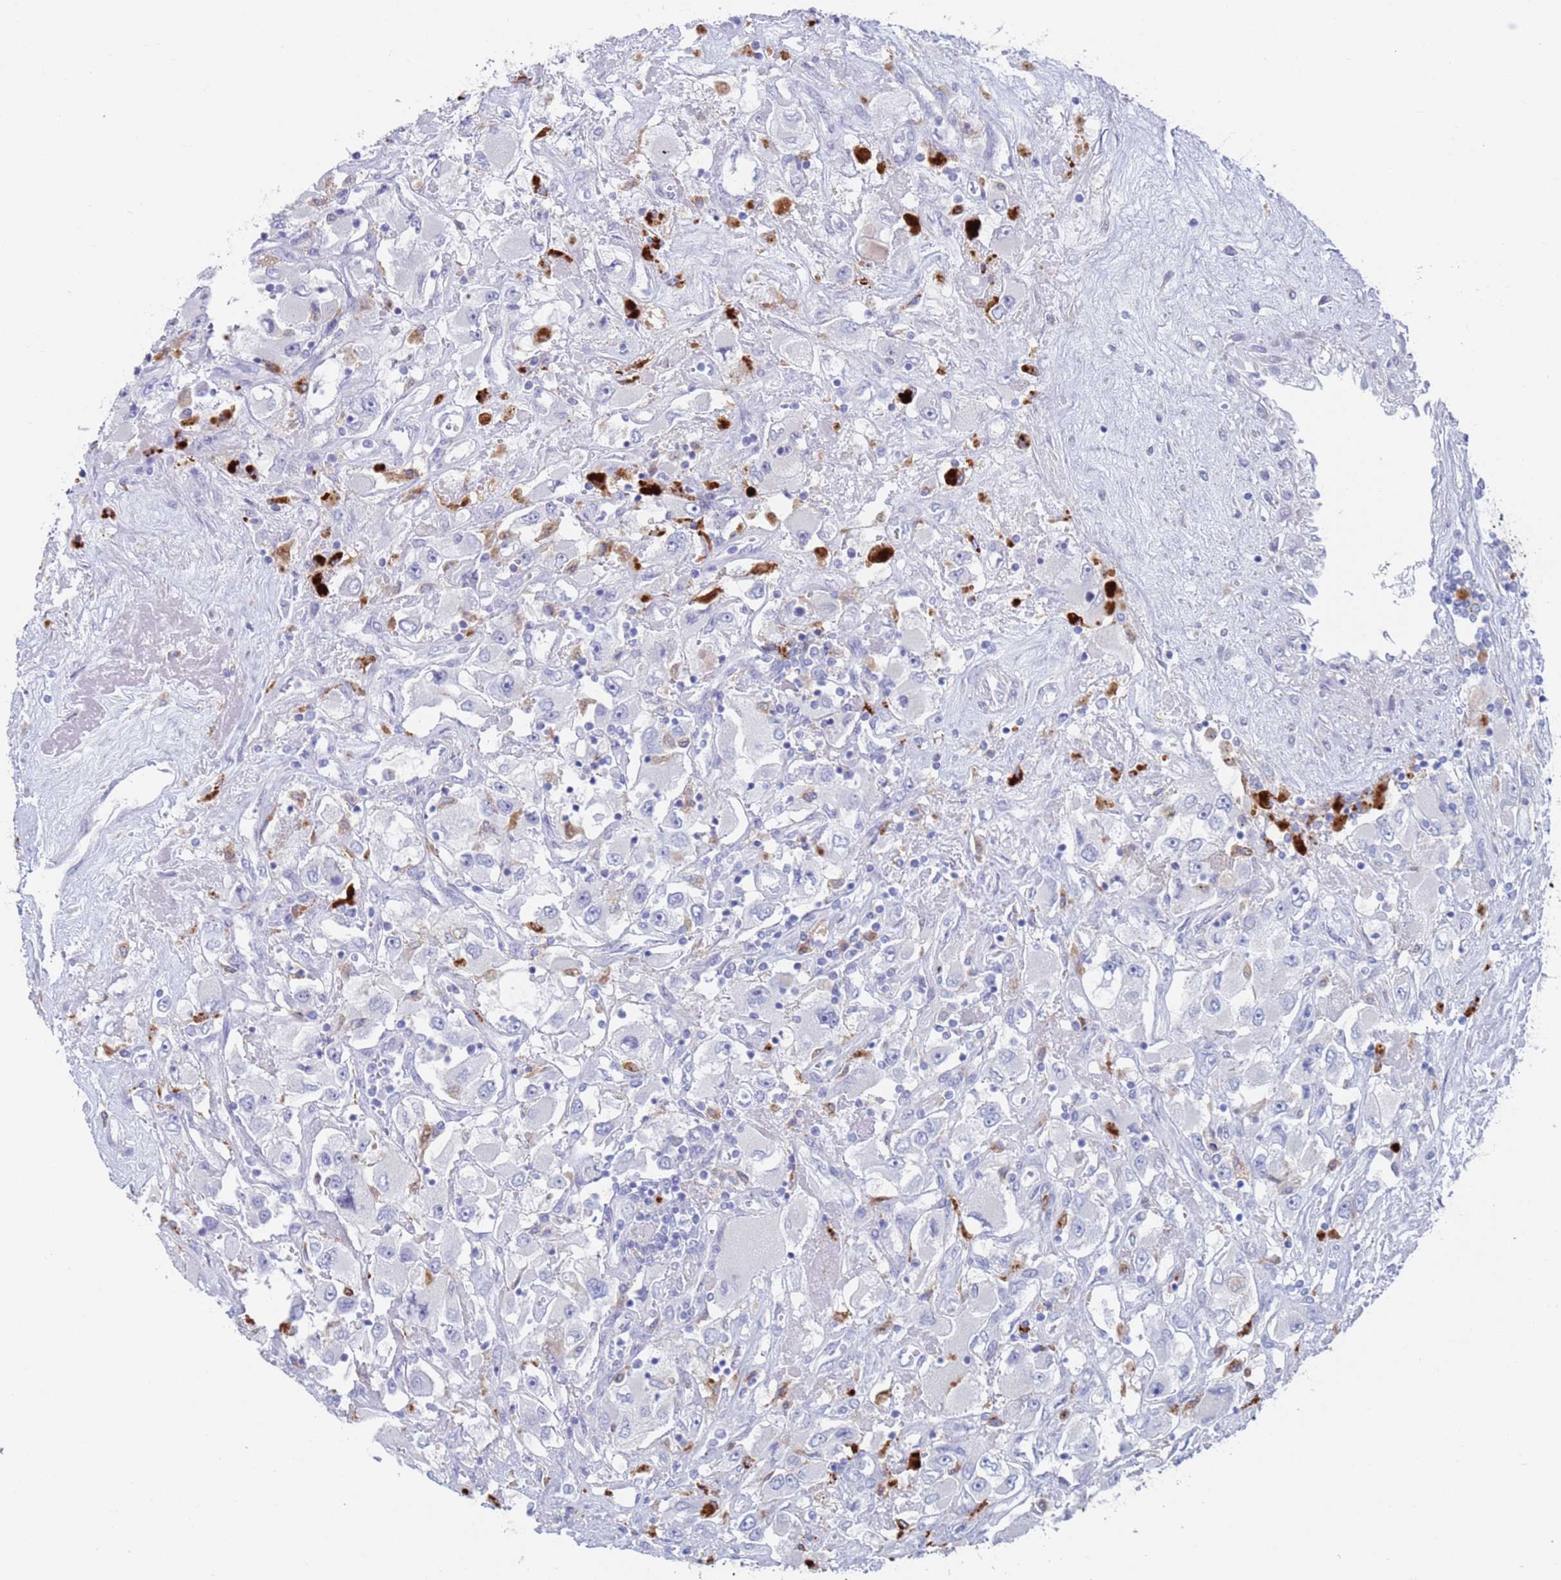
{"staining": {"intensity": "negative", "quantity": "none", "location": "none"}, "tissue": "renal cancer", "cell_type": "Tumor cells", "image_type": "cancer", "snomed": [{"axis": "morphology", "description": "Adenocarcinoma, NOS"}, {"axis": "topography", "description": "Kidney"}], "caption": "The histopathology image reveals no staining of tumor cells in renal cancer.", "gene": "FUCA1", "patient": {"sex": "female", "age": 52}}